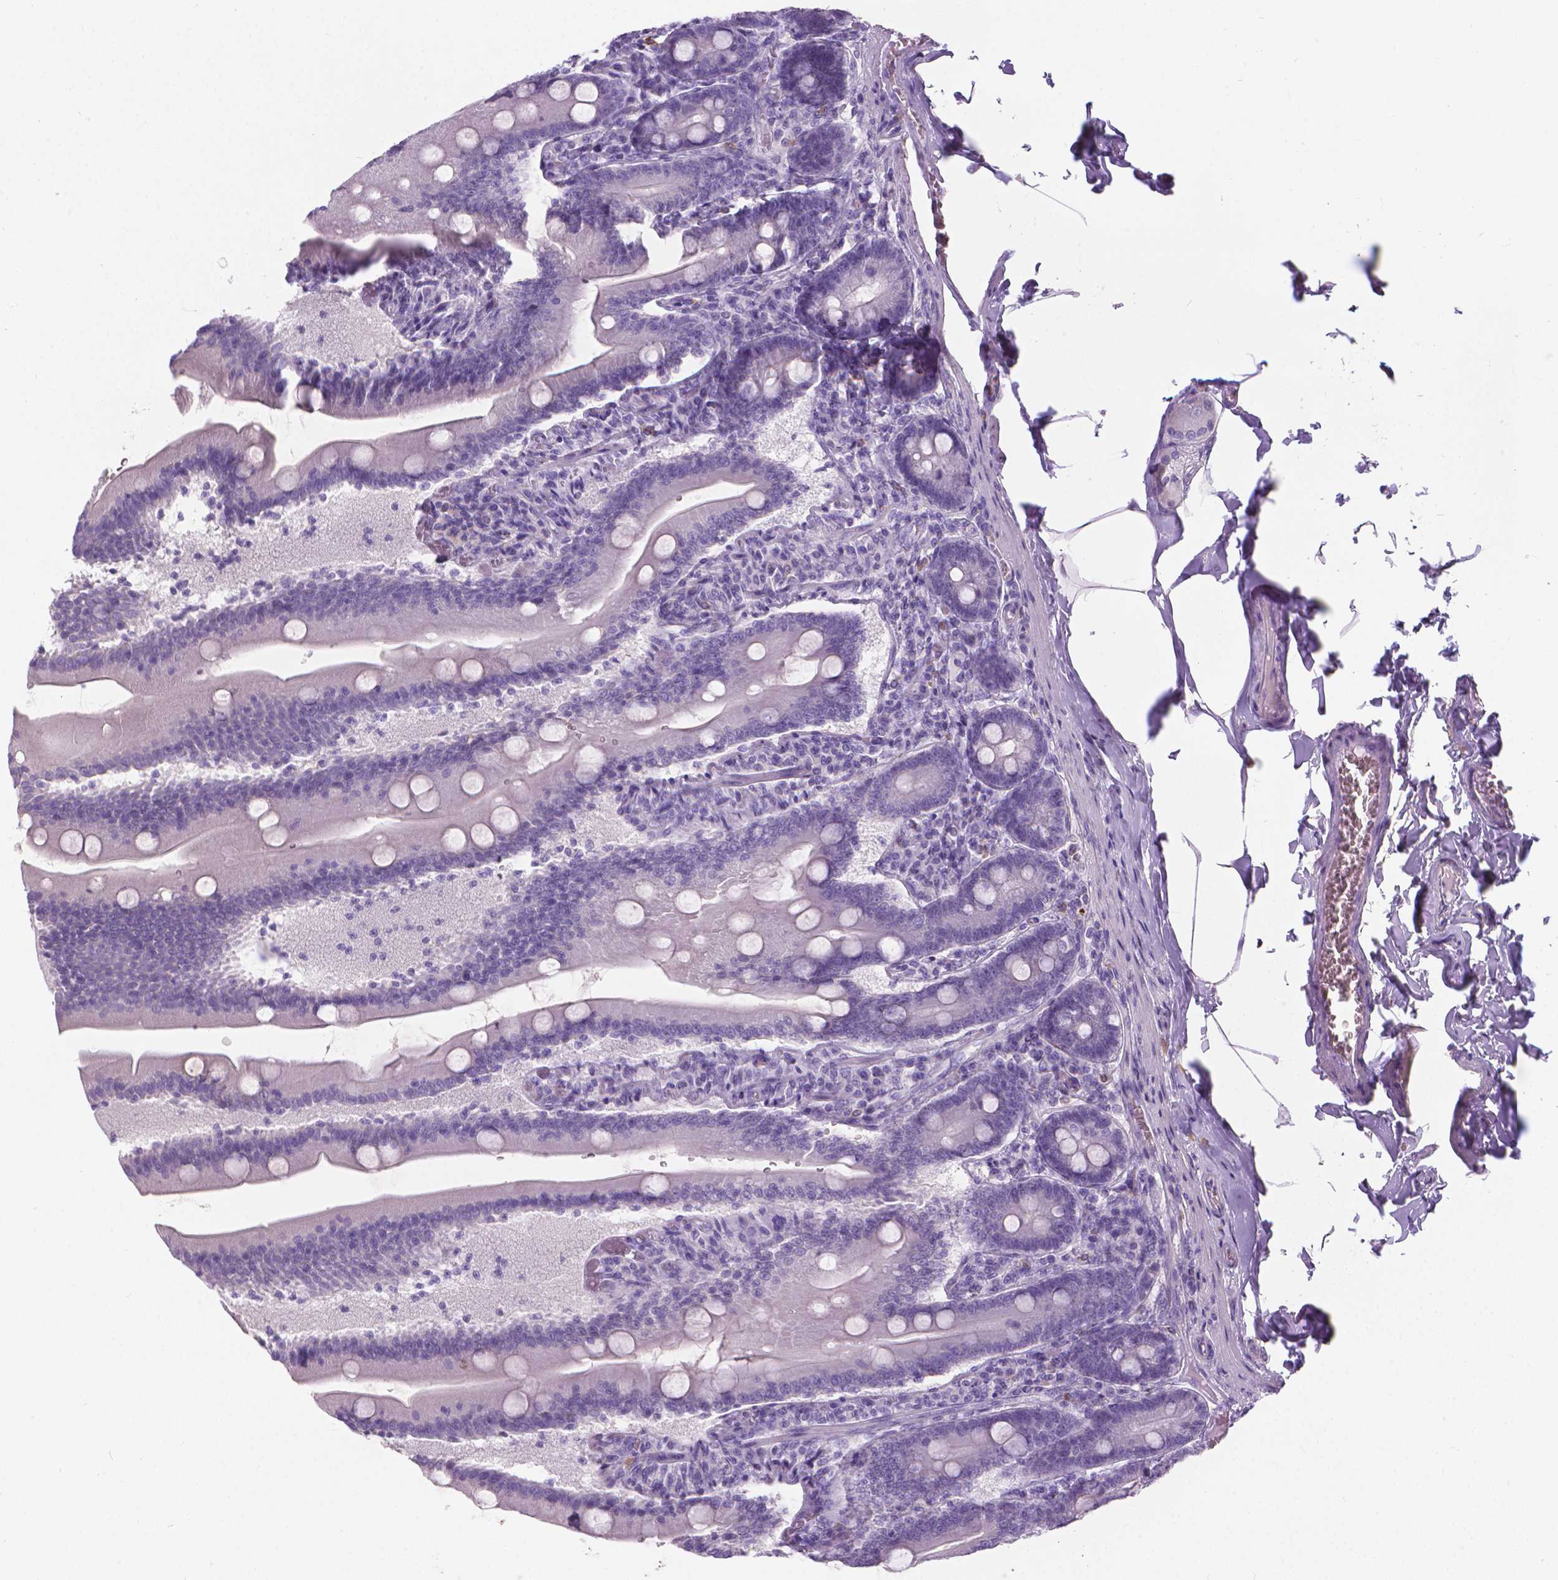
{"staining": {"intensity": "negative", "quantity": "none", "location": "none"}, "tissue": "small intestine", "cell_type": "Glandular cells", "image_type": "normal", "snomed": [{"axis": "morphology", "description": "Normal tissue, NOS"}, {"axis": "topography", "description": "Small intestine"}], "caption": "Immunohistochemistry photomicrograph of normal human small intestine stained for a protein (brown), which reveals no expression in glandular cells. The staining is performed using DAB brown chromogen with nuclei counter-stained in using hematoxylin.", "gene": "SPAG6", "patient": {"sex": "male", "age": 37}}